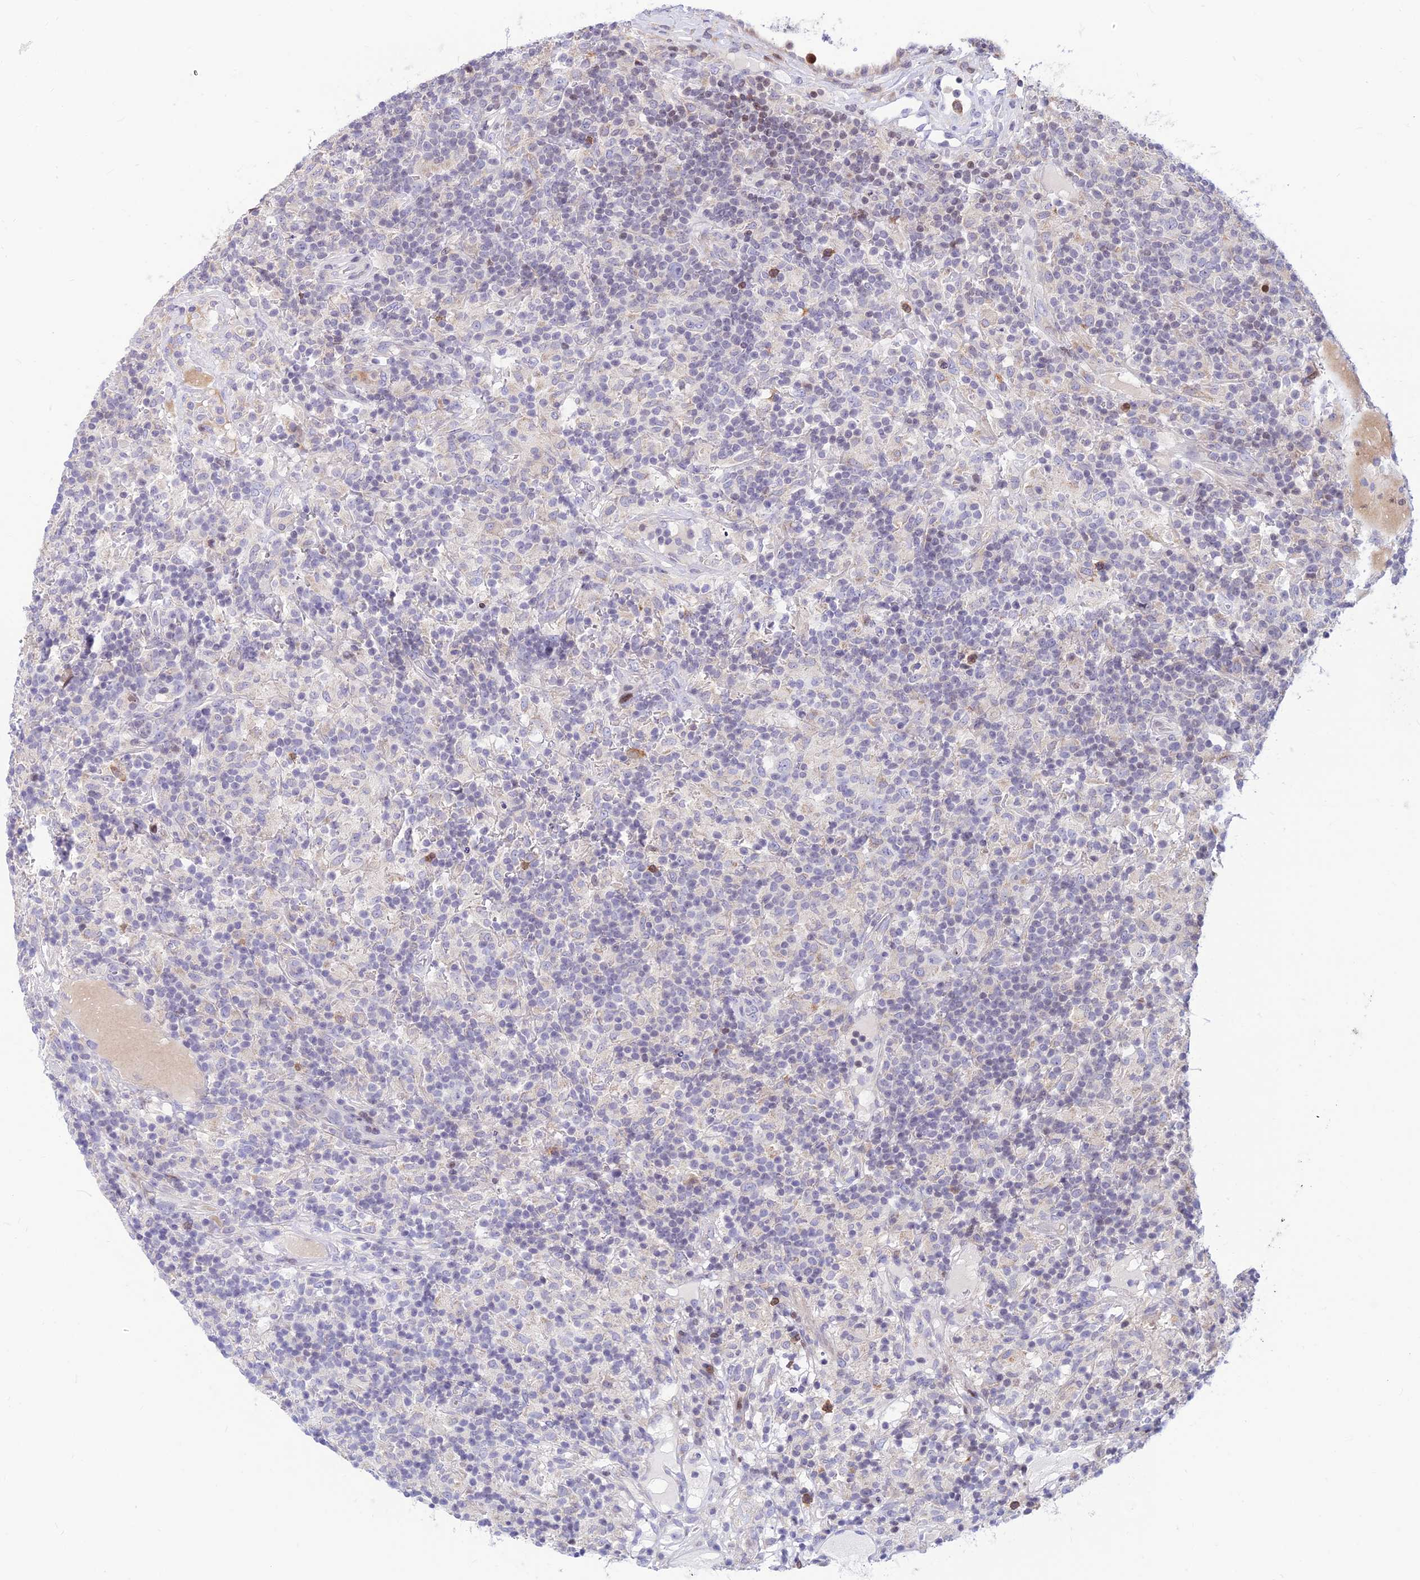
{"staining": {"intensity": "negative", "quantity": "none", "location": "none"}, "tissue": "lymphoma", "cell_type": "Tumor cells", "image_type": "cancer", "snomed": [{"axis": "morphology", "description": "Hodgkin's disease, NOS"}, {"axis": "topography", "description": "Lymph node"}], "caption": "The image reveals no significant expression in tumor cells of lymphoma. Nuclei are stained in blue.", "gene": "FAM186B", "patient": {"sex": "male", "age": 70}}